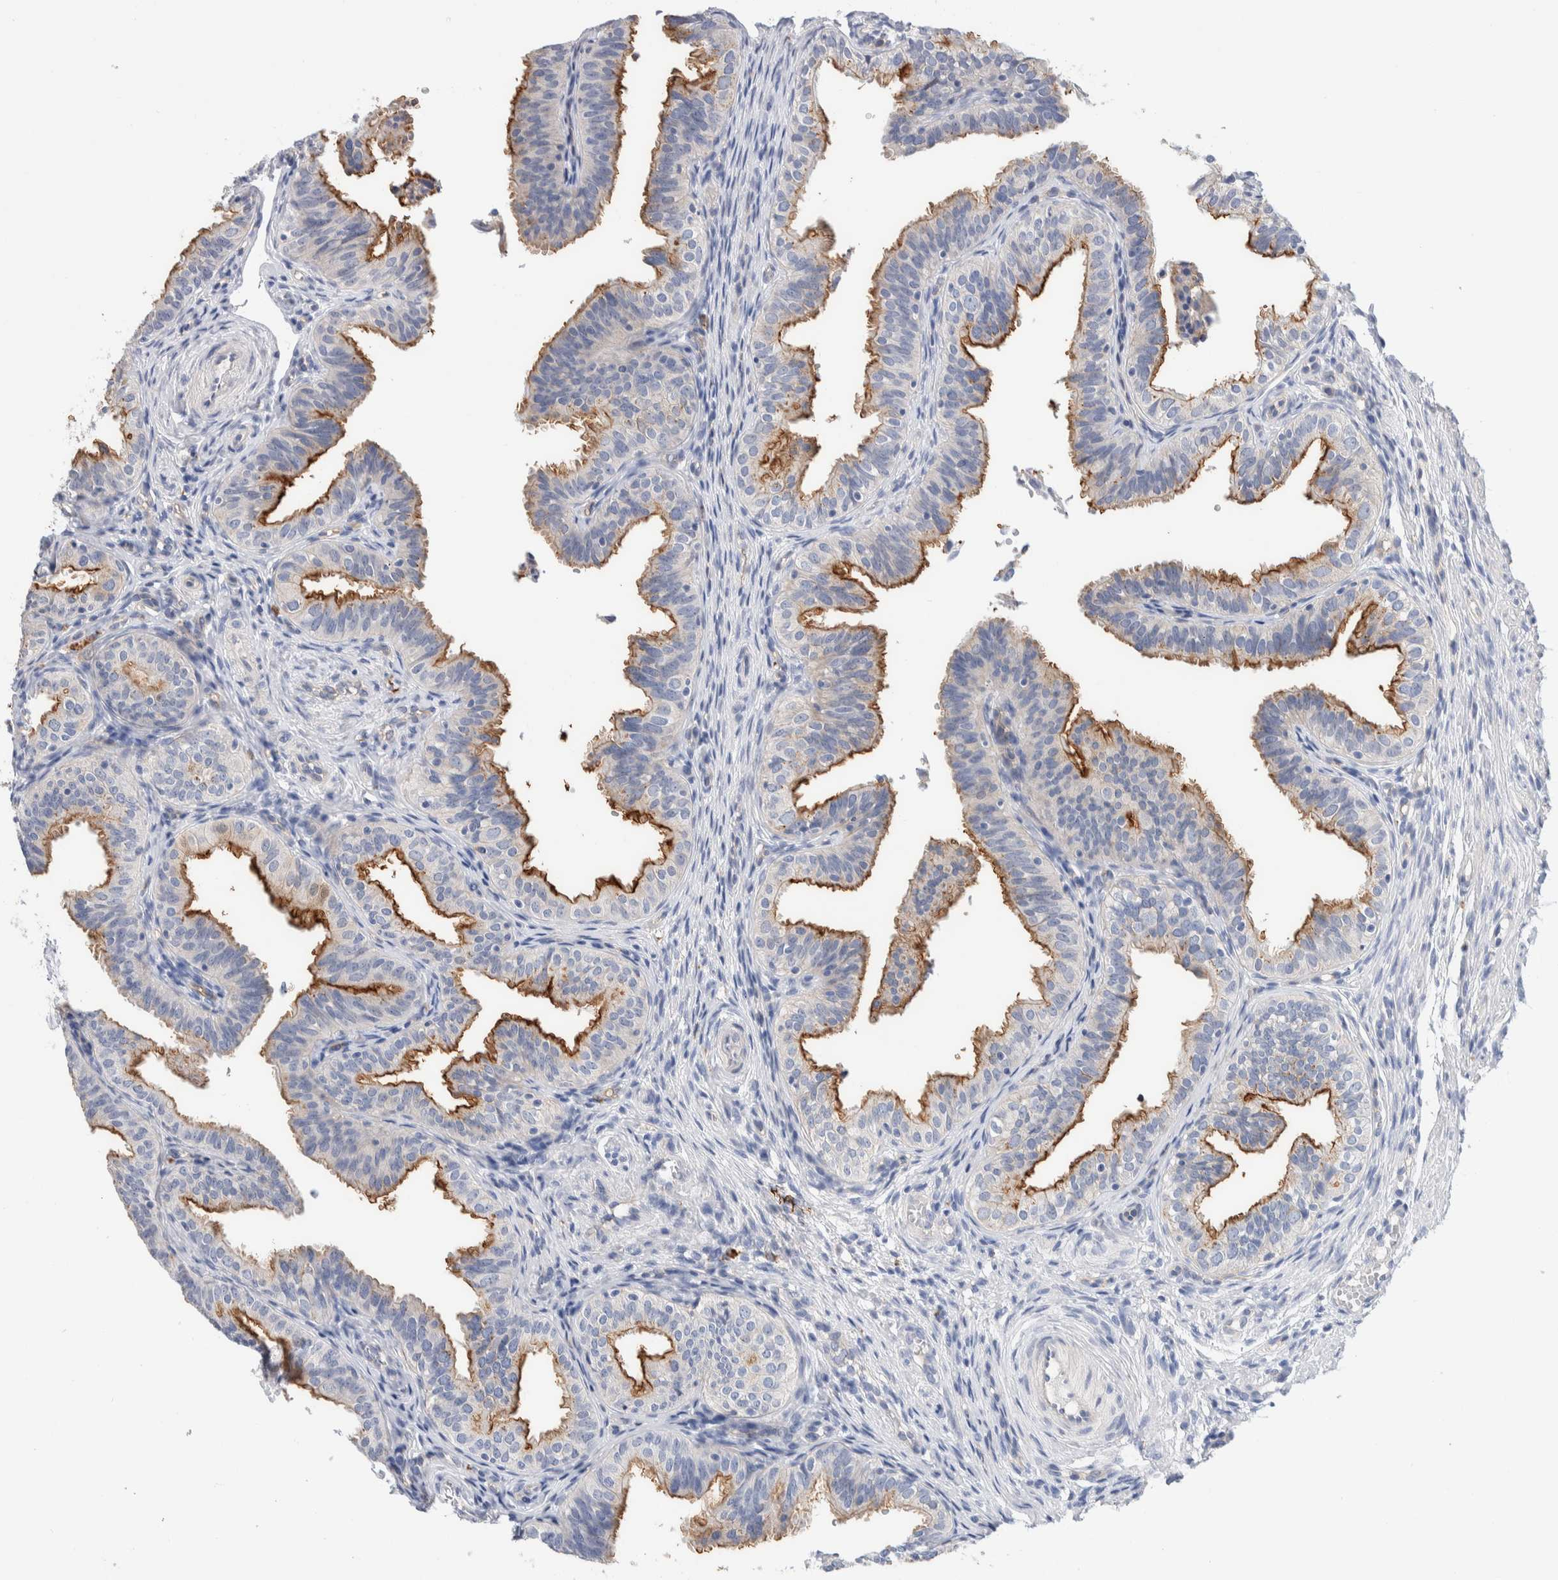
{"staining": {"intensity": "moderate", "quantity": "25%-75%", "location": "cytoplasmic/membranous"}, "tissue": "fallopian tube", "cell_type": "Glandular cells", "image_type": "normal", "snomed": [{"axis": "morphology", "description": "Normal tissue, NOS"}, {"axis": "topography", "description": "Fallopian tube"}], "caption": "This is an image of immunohistochemistry staining of normal fallopian tube, which shows moderate positivity in the cytoplasmic/membranous of glandular cells.", "gene": "METRNL", "patient": {"sex": "female", "age": 35}}